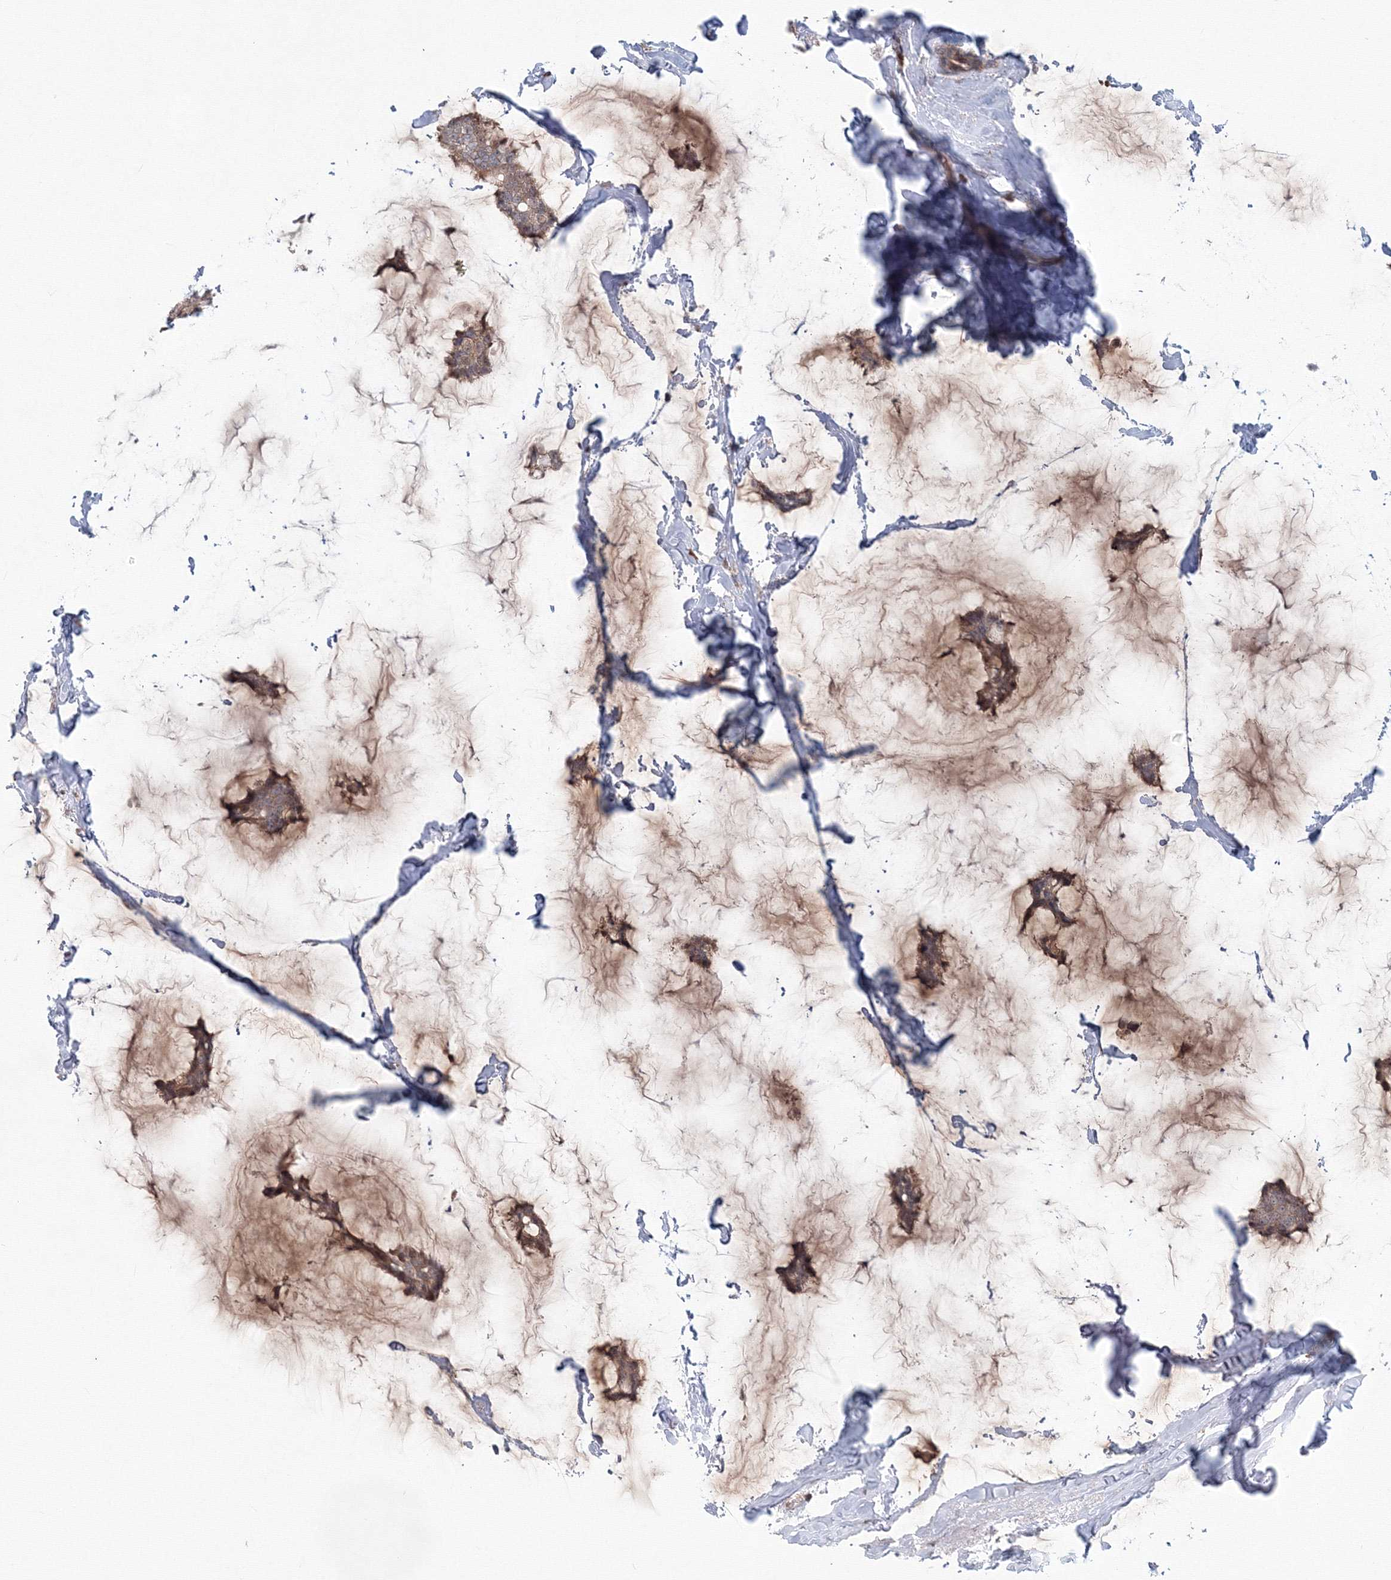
{"staining": {"intensity": "moderate", "quantity": ">75%", "location": "cytoplasmic/membranous"}, "tissue": "breast cancer", "cell_type": "Tumor cells", "image_type": "cancer", "snomed": [{"axis": "morphology", "description": "Duct carcinoma"}, {"axis": "topography", "description": "Breast"}], "caption": "Immunohistochemical staining of breast cancer (infiltrating ductal carcinoma) shows moderate cytoplasmic/membranous protein expression in about >75% of tumor cells.", "gene": "MKRN2", "patient": {"sex": "female", "age": 93}}